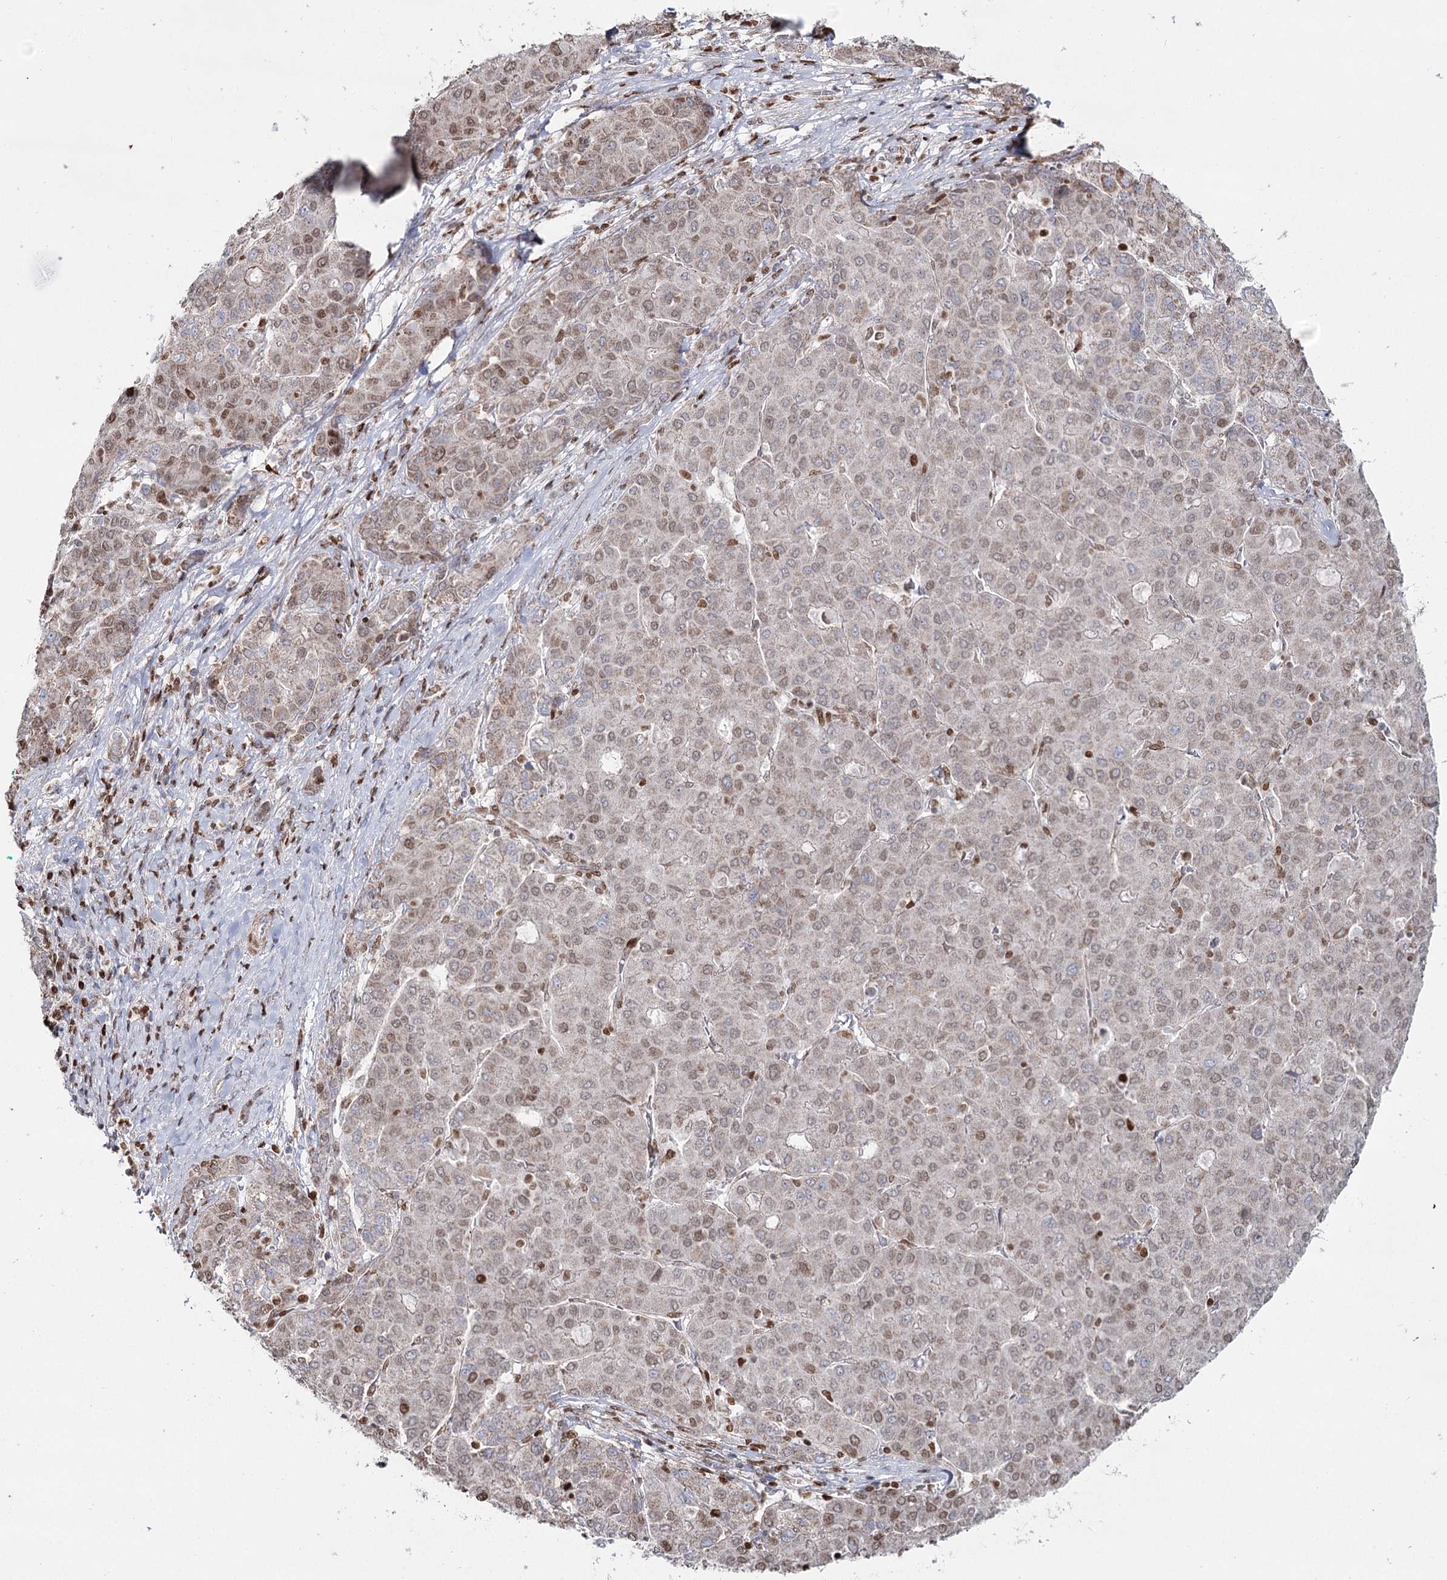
{"staining": {"intensity": "moderate", "quantity": "<25%", "location": "cytoplasmic/membranous,nuclear"}, "tissue": "liver cancer", "cell_type": "Tumor cells", "image_type": "cancer", "snomed": [{"axis": "morphology", "description": "Carcinoma, Hepatocellular, NOS"}, {"axis": "topography", "description": "Liver"}], "caption": "Liver hepatocellular carcinoma was stained to show a protein in brown. There is low levels of moderate cytoplasmic/membranous and nuclear positivity in about <25% of tumor cells. (Brightfield microscopy of DAB IHC at high magnification).", "gene": "PDHX", "patient": {"sex": "male", "age": 65}}